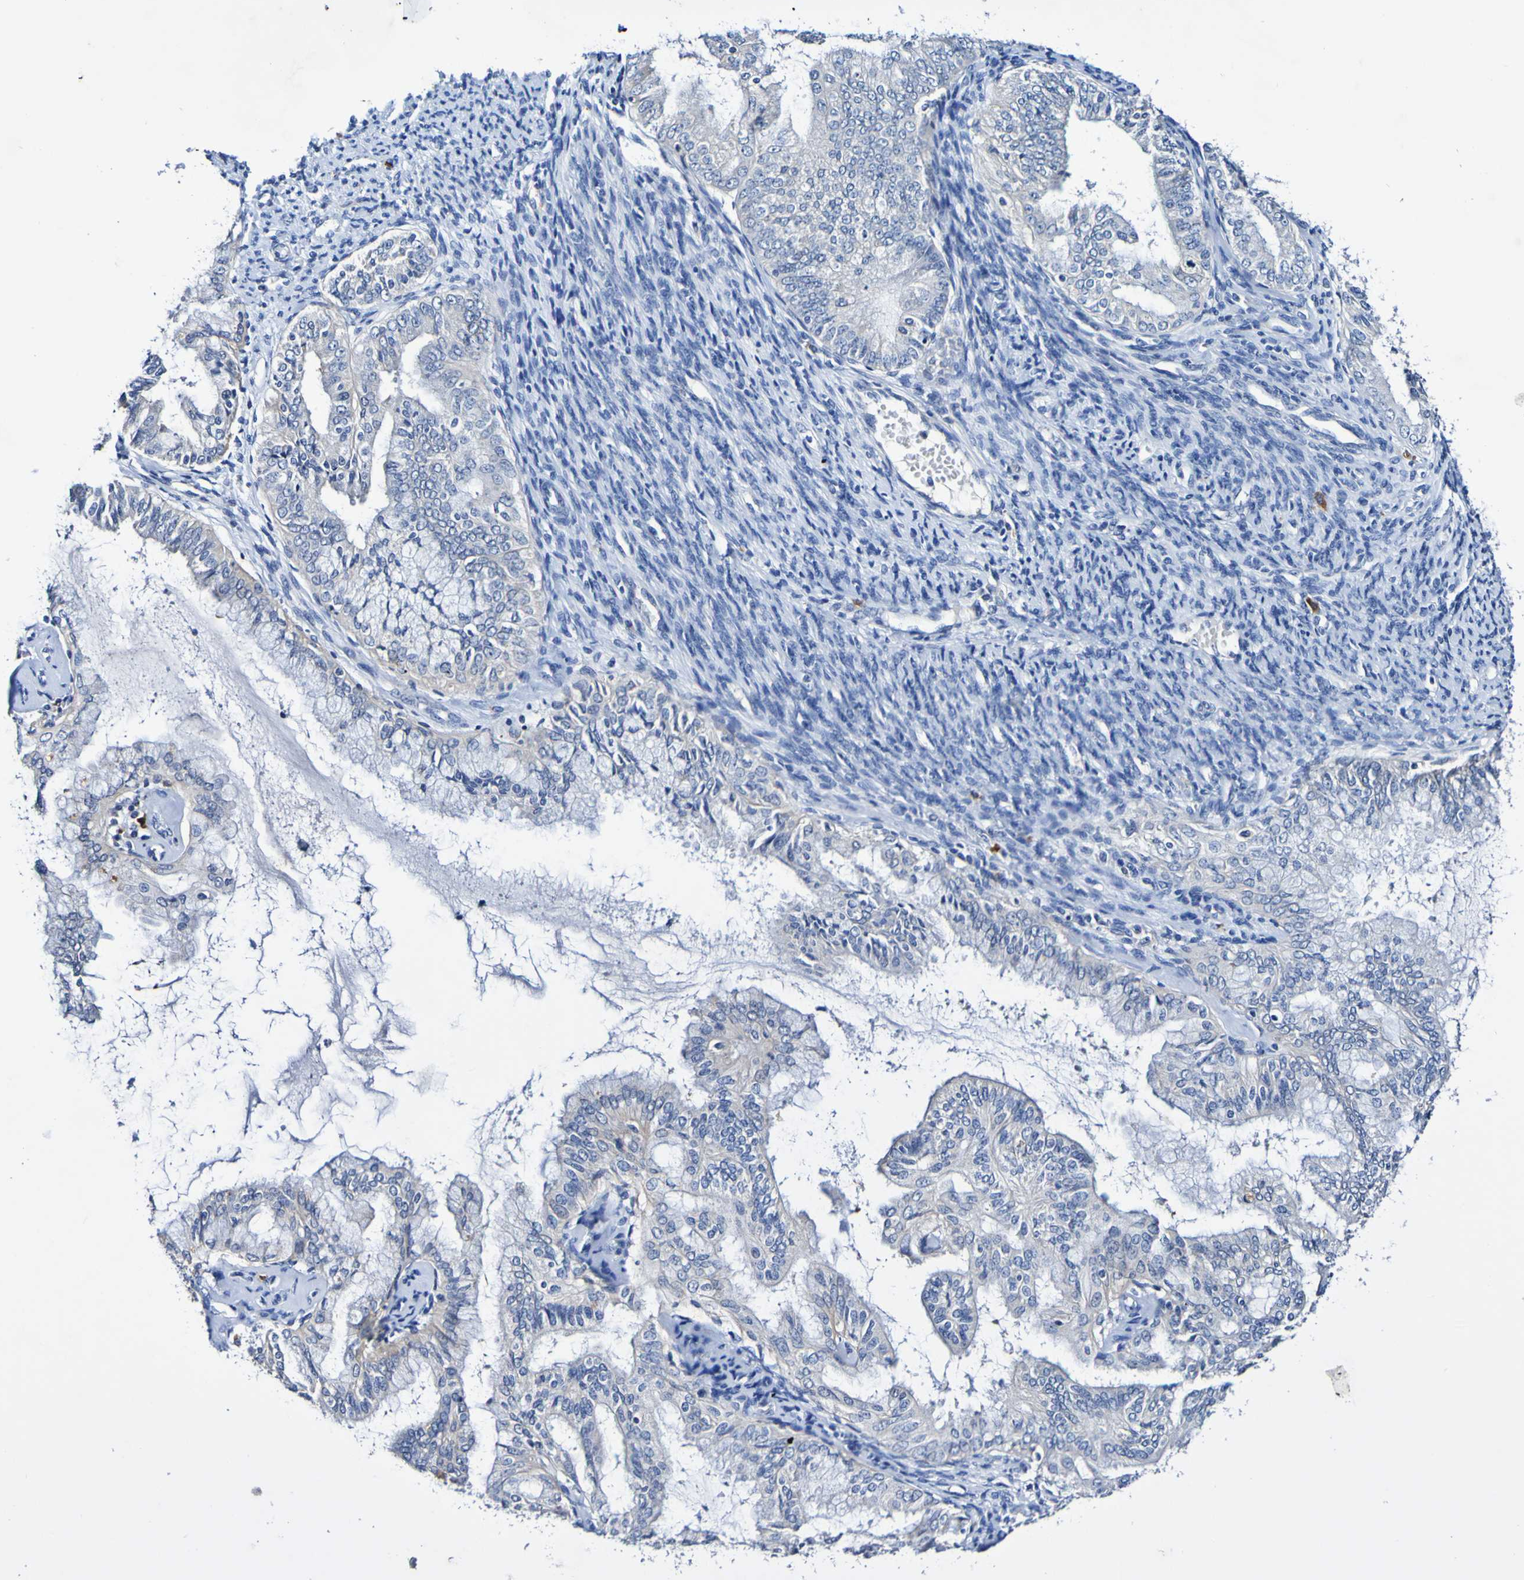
{"staining": {"intensity": "negative", "quantity": "none", "location": "none"}, "tissue": "endometrial cancer", "cell_type": "Tumor cells", "image_type": "cancer", "snomed": [{"axis": "morphology", "description": "Adenocarcinoma, NOS"}, {"axis": "topography", "description": "Endometrium"}], "caption": "An immunohistochemistry histopathology image of adenocarcinoma (endometrial) is shown. There is no staining in tumor cells of adenocarcinoma (endometrial).", "gene": "ACVR1C", "patient": {"sex": "female", "age": 63}}